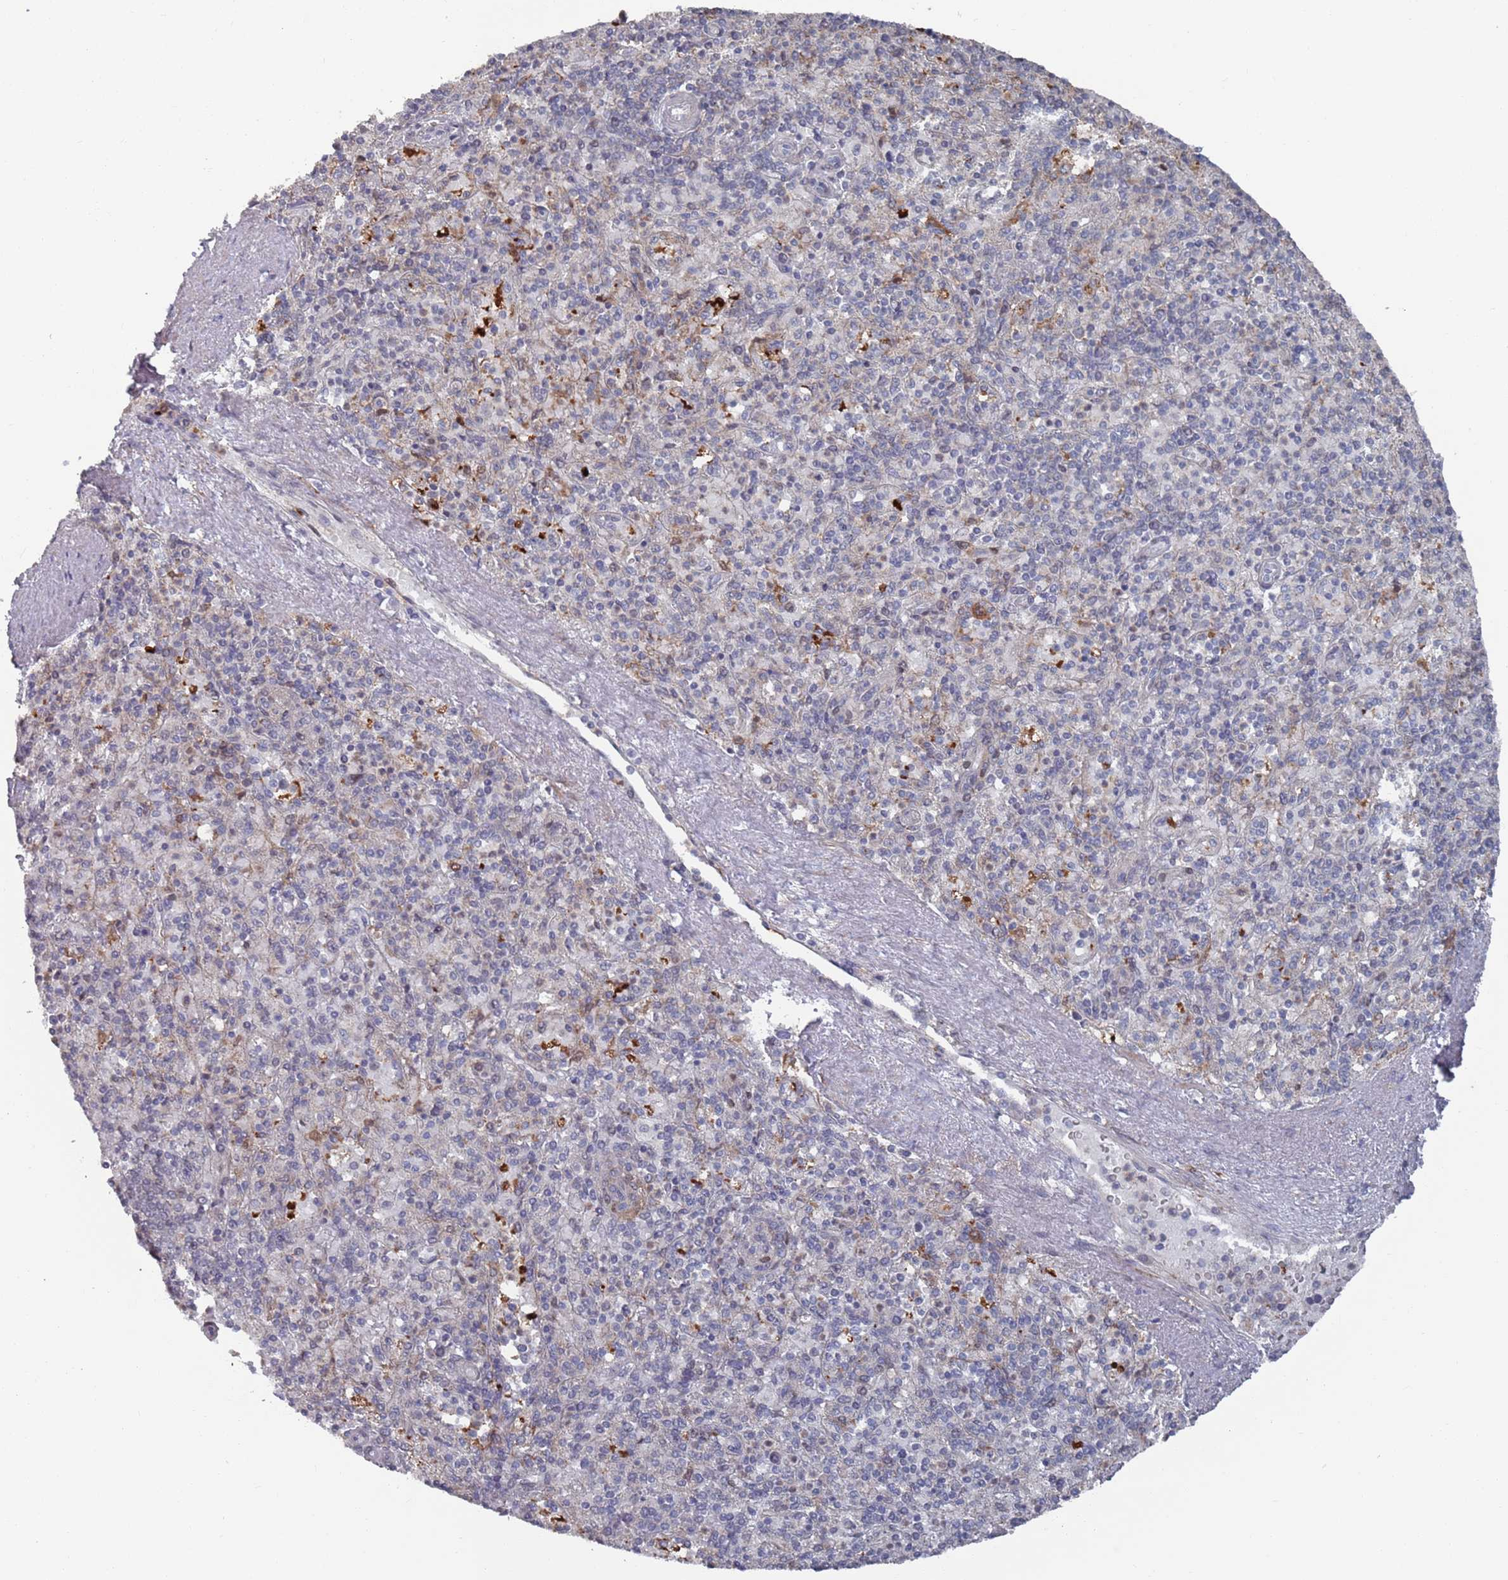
{"staining": {"intensity": "weak", "quantity": "<25%", "location": "cytoplasmic/membranous"}, "tissue": "spleen", "cell_type": "Cells in red pulp", "image_type": "normal", "snomed": [{"axis": "morphology", "description": "Normal tissue, NOS"}, {"axis": "topography", "description": "Spleen"}], "caption": "DAB immunohistochemical staining of normal spleen exhibits no significant positivity in cells in red pulp.", "gene": "DGKD", "patient": {"sex": "male", "age": 82}}